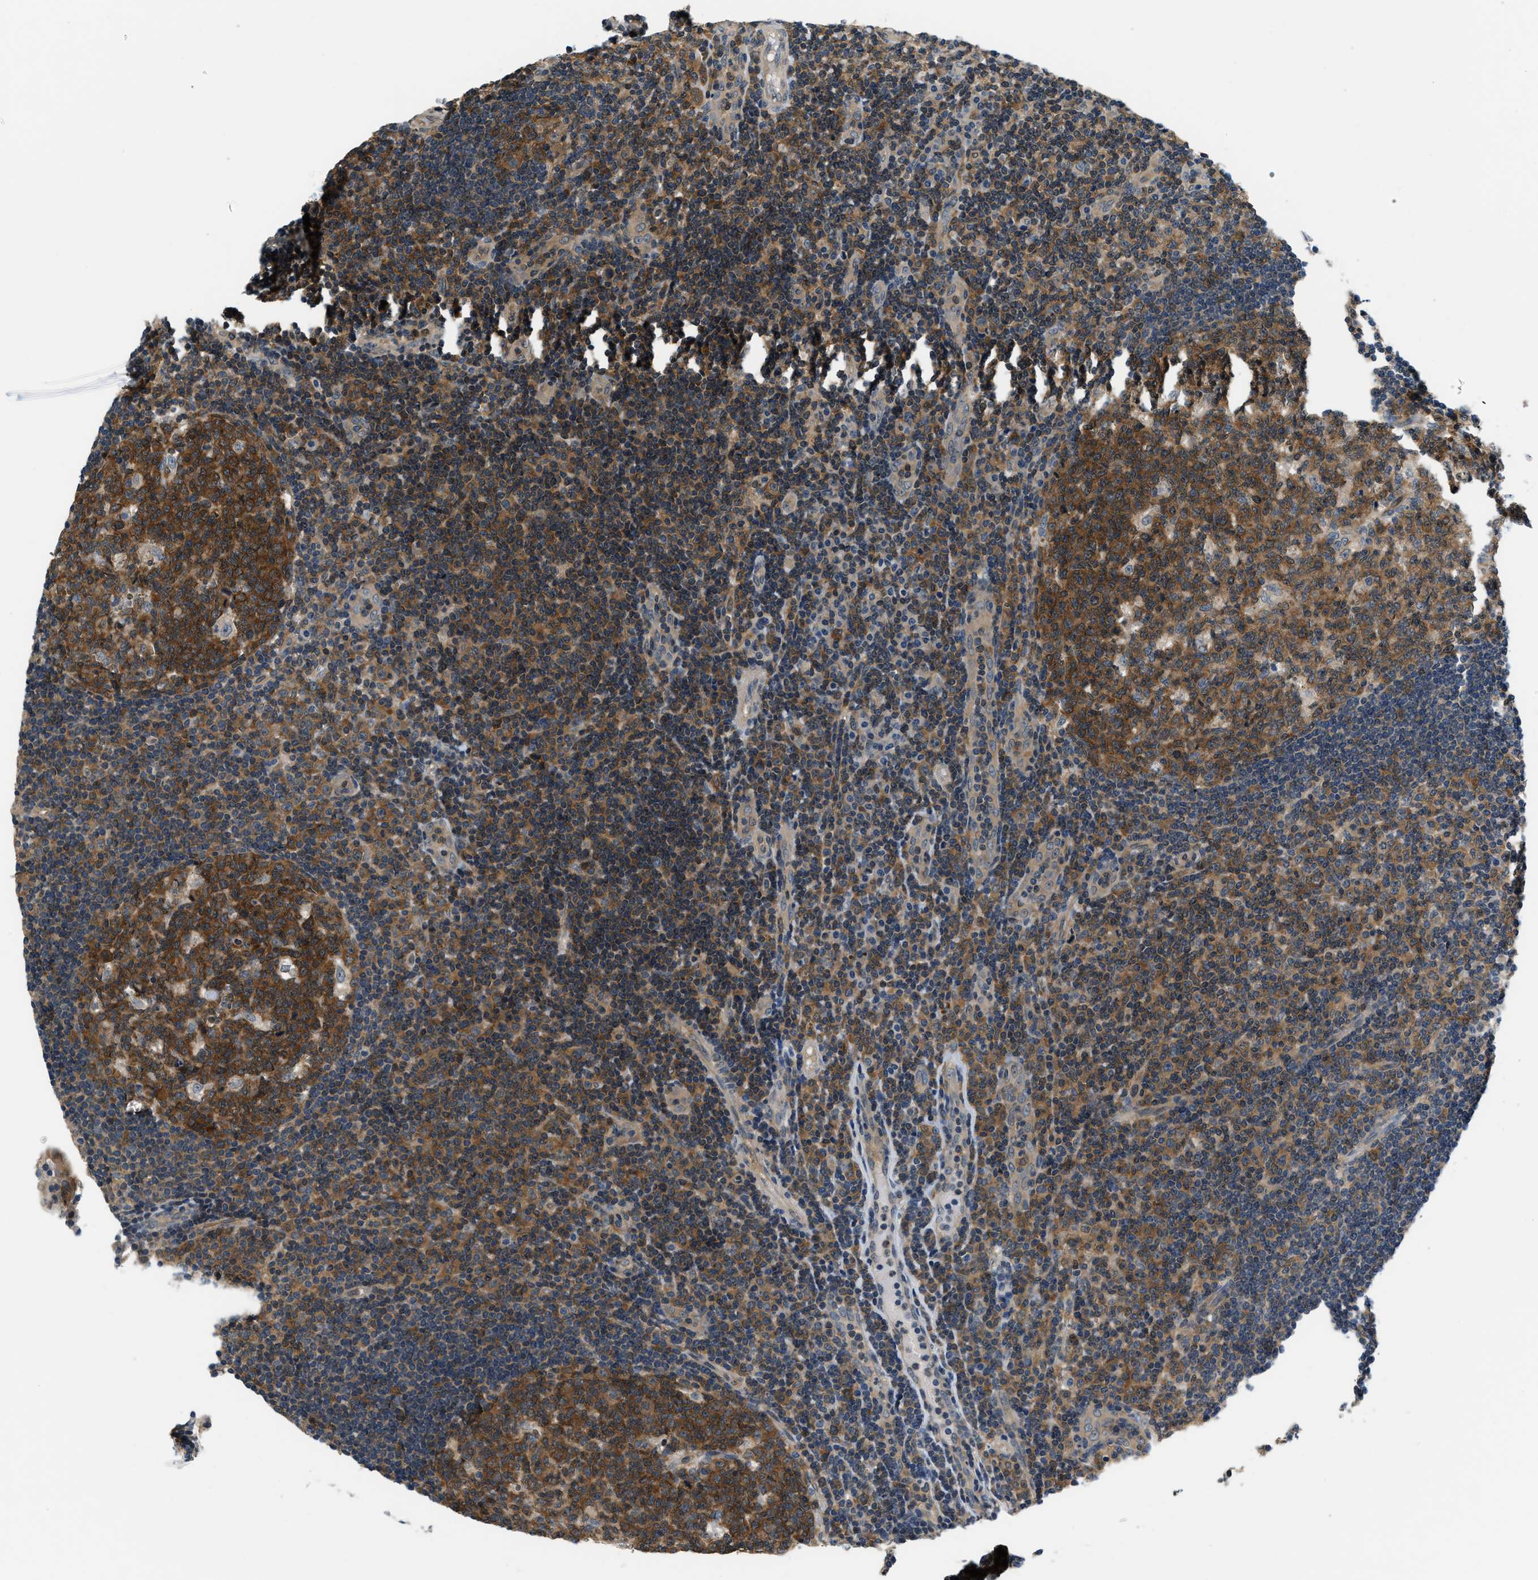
{"staining": {"intensity": "strong", "quantity": ">75%", "location": "cytoplasmic/membranous"}, "tissue": "tonsil", "cell_type": "Germinal center cells", "image_type": "normal", "snomed": [{"axis": "morphology", "description": "Normal tissue, NOS"}, {"axis": "topography", "description": "Tonsil"}], "caption": "DAB (3,3'-diaminobenzidine) immunohistochemical staining of unremarkable tonsil shows strong cytoplasmic/membranous protein expression in approximately >75% of germinal center cells. The protein is stained brown, and the nuclei are stained in blue (DAB (3,3'-diaminobenzidine) IHC with brightfield microscopy, high magnification).", "gene": "EIF4EBP2", "patient": {"sex": "female", "age": 40}}